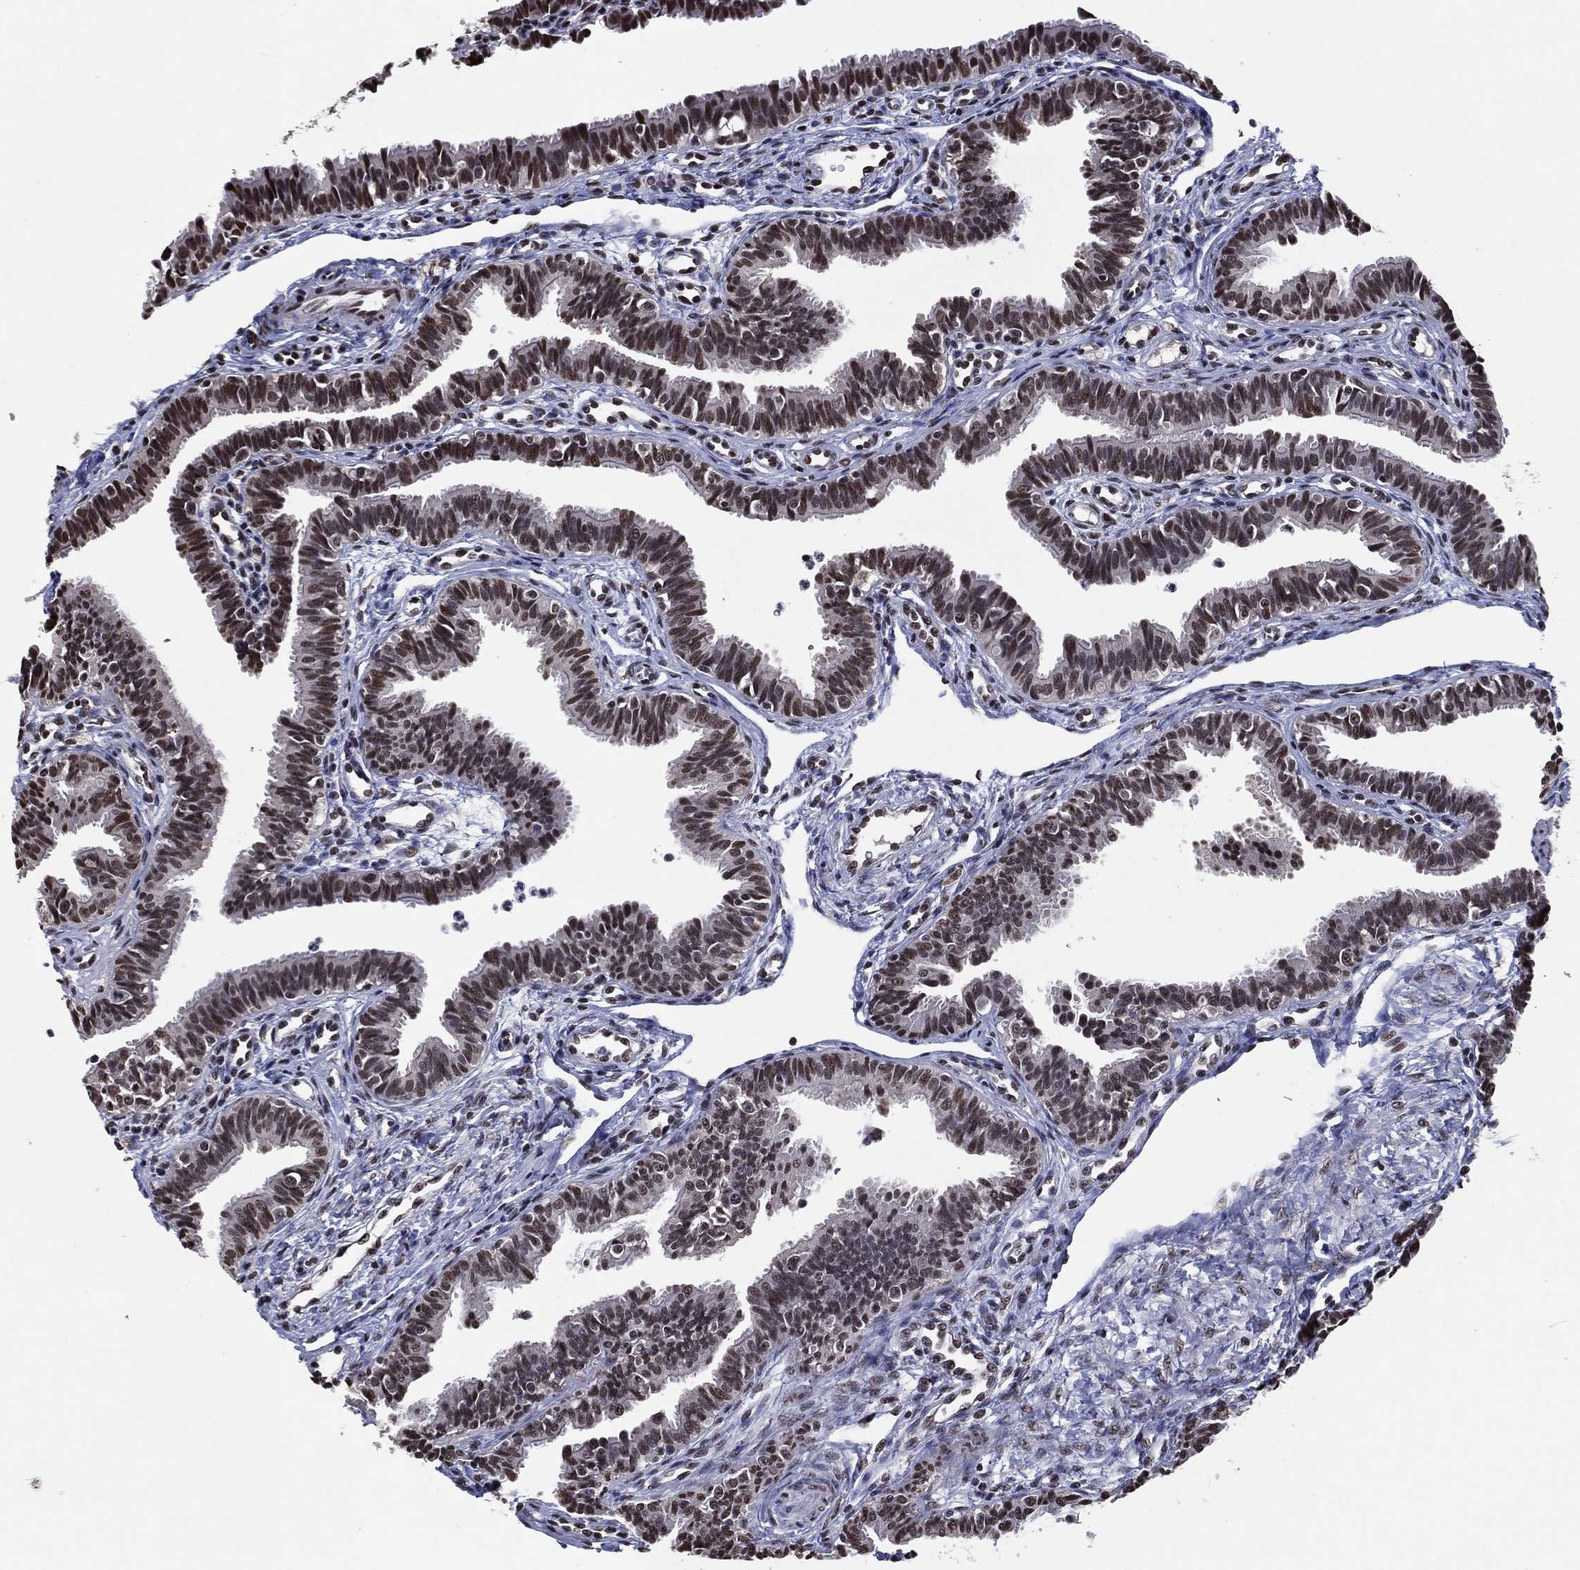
{"staining": {"intensity": "strong", "quantity": ">75%", "location": "nuclear"}, "tissue": "fallopian tube", "cell_type": "Glandular cells", "image_type": "normal", "snomed": [{"axis": "morphology", "description": "Normal tissue, NOS"}, {"axis": "topography", "description": "Fallopian tube"}], "caption": "Brown immunohistochemical staining in benign fallopian tube reveals strong nuclear expression in about >75% of glandular cells. Nuclei are stained in blue.", "gene": "ZBTB42", "patient": {"sex": "female", "age": 36}}